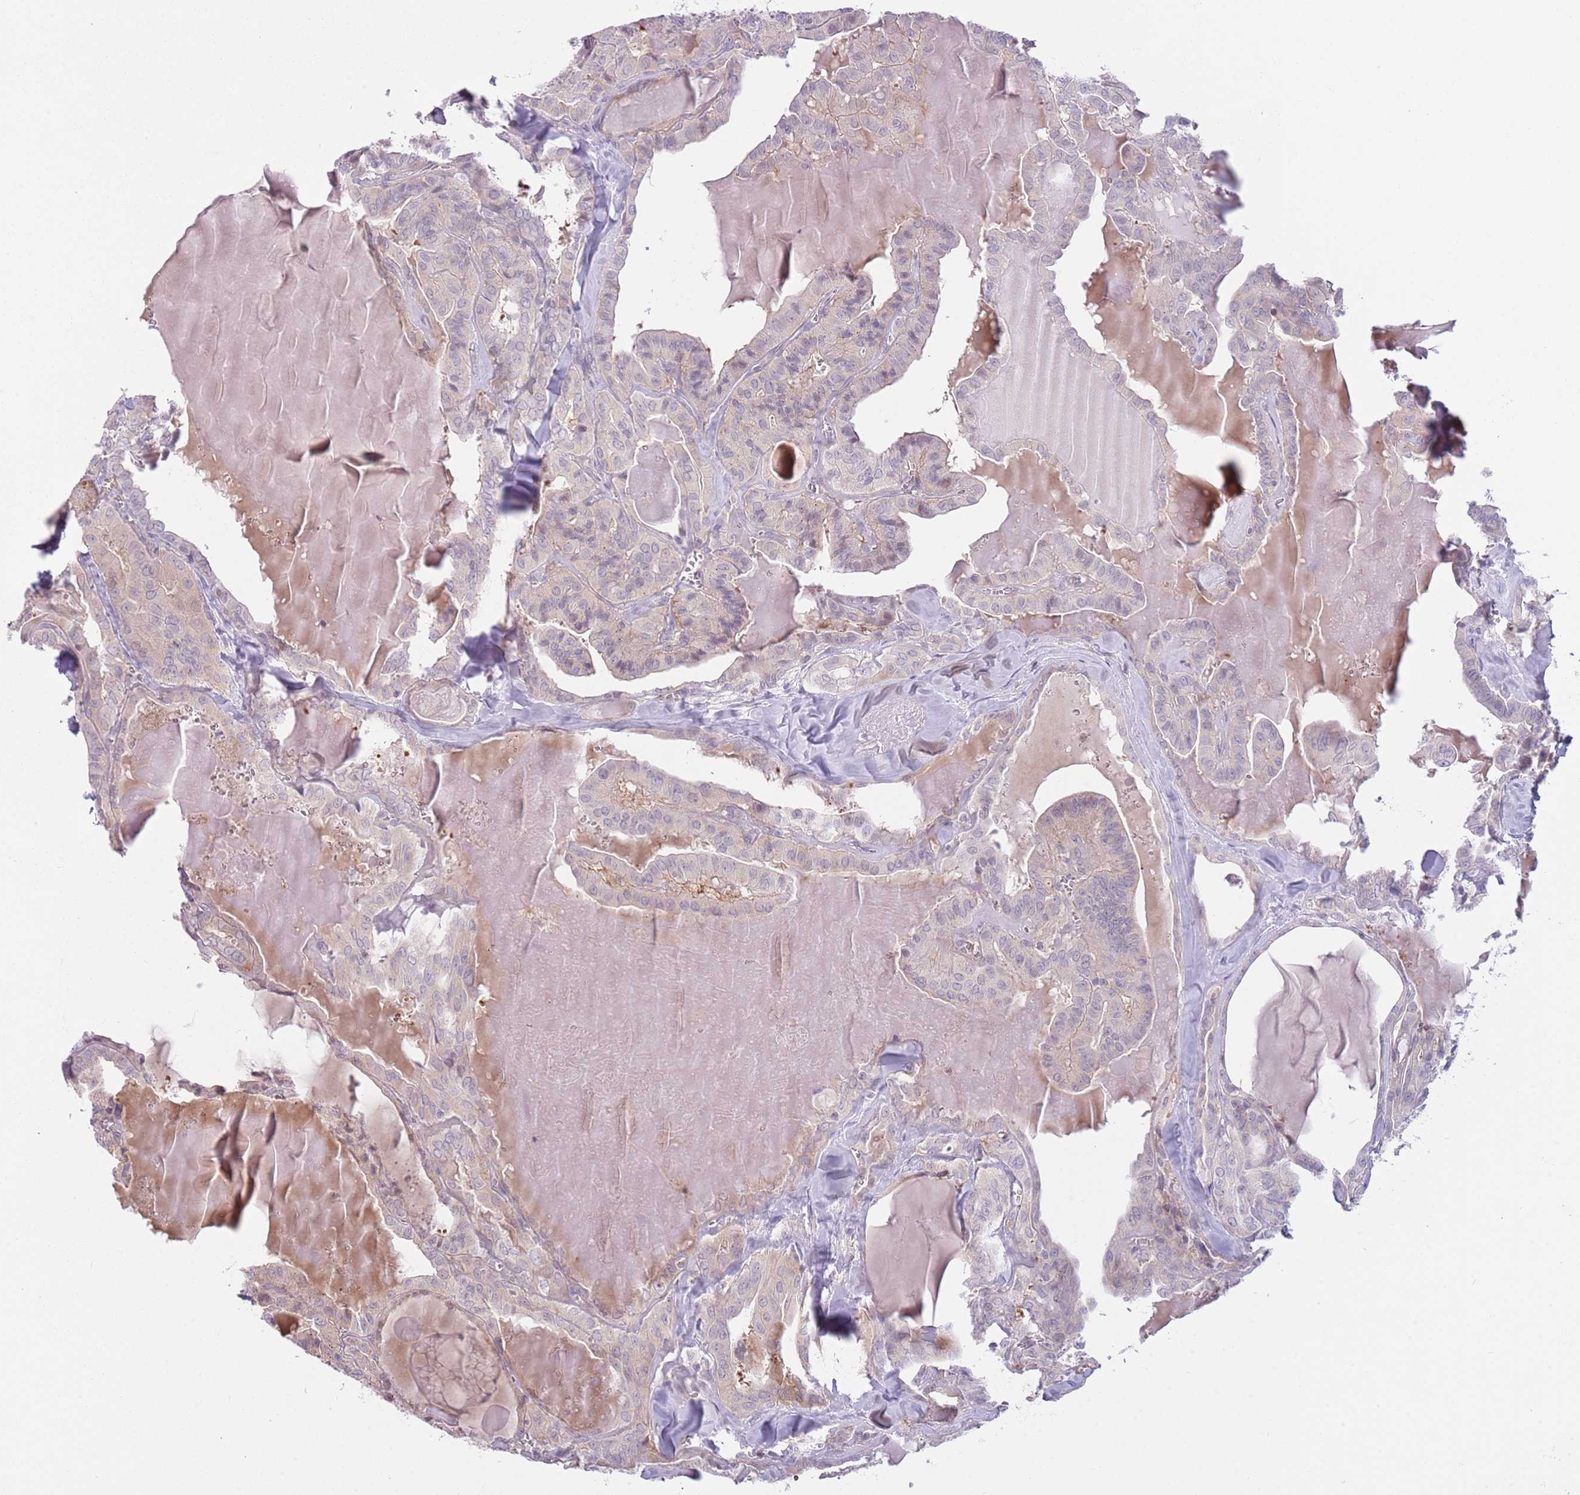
{"staining": {"intensity": "weak", "quantity": "<25%", "location": "cytoplasmic/membranous"}, "tissue": "thyroid cancer", "cell_type": "Tumor cells", "image_type": "cancer", "snomed": [{"axis": "morphology", "description": "Papillary adenocarcinoma, NOS"}, {"axis": "topography", "description": "Thyroid gland"}], "caption": "Protein analysis of papillary adenocarcinoma (thyroid) displays no significant positivity in tumor cells.", "gene": "LDHD", "patient": {"sex": "male", "age": 52}}